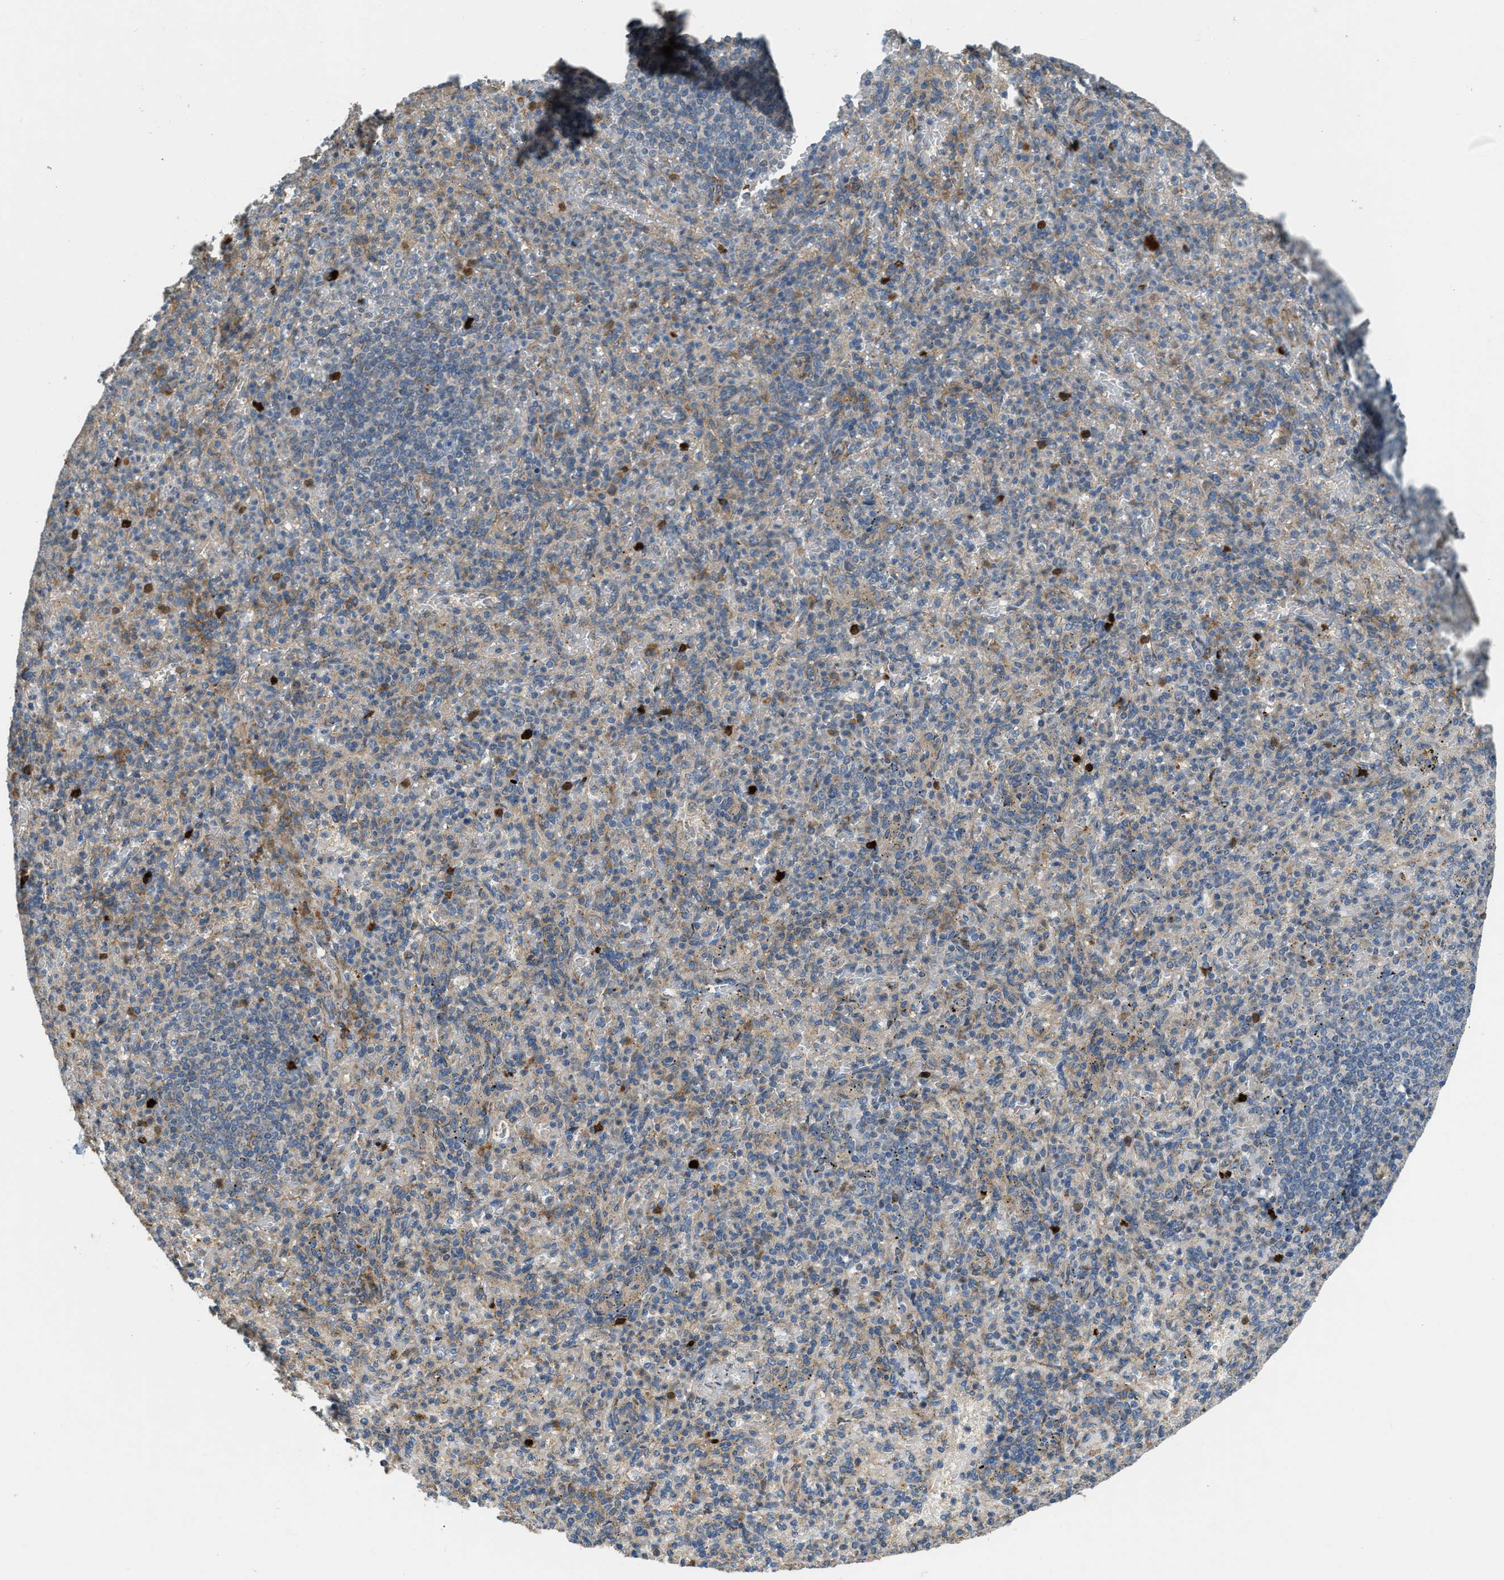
{"staining": {"intensity": "weak", "quantity": "25%-75%", "location": "cytoplasmic/membranous"}, "tissue": "spleen", "cell_type": "Cells in red pulp", "image_type": "normal", "snomed": [{"axis": "morphology", "description": "Normal tissue, NOS"}, {"axis": "topography", "description": "Spleen"}], "caption": "An immunohistochemistry micrograph of normal tissue is shown. Protein staining in brown highlights weak cytoplasmic/membranous positivity in spleen within cells in red pulp.", "gene": "TMEM68", "patient": {"sex": "female", "age": 74}}